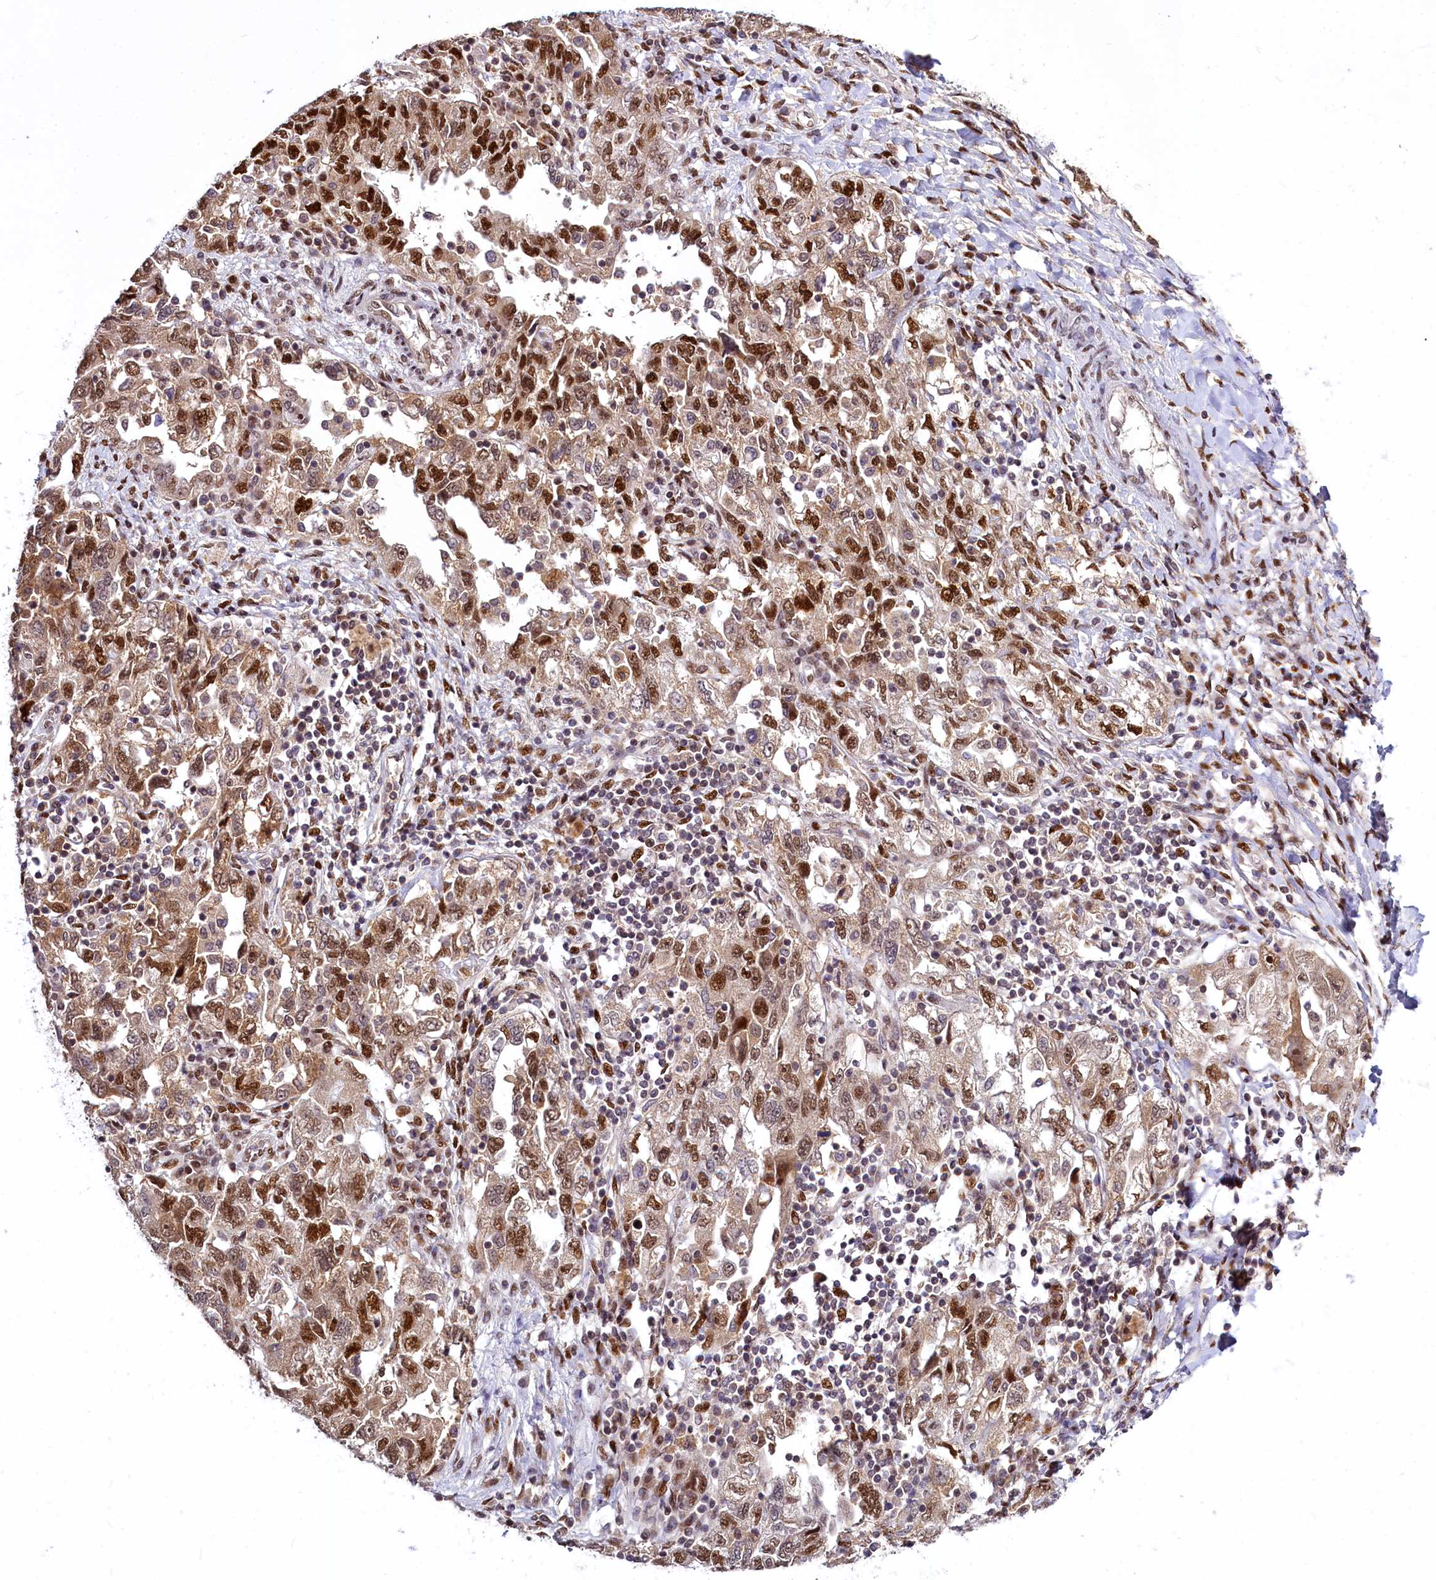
{"staining": {"intensity": "strong", "quantity": ">75%", "location": "nuclear"}, "tissue": "ovarian cancer", "cell_type": "Tumor cells", "image_type": "cancer", "snomed": [{"axis": "morphology", "description": "Carcinoma, NOS"}, {"axis": "morphology", "description": "Cystadenocarcinoma, serous, NOS"}, {"axis": "topography", "description": "Ovary"}], "caption": "Protein staining reveals strong nuclear staining in approximately >75% of tumor cells in ovarian cancer (carcinoma). The staining was performed using DAB (3,3'-diaminobenzidine) to visualize the protein expression in brown, while the nuclei were stained in blue with hematoxylin (Magnification: 20x).", "gene": "MAML2", "patient": {"sex": "female", "age": 69}}